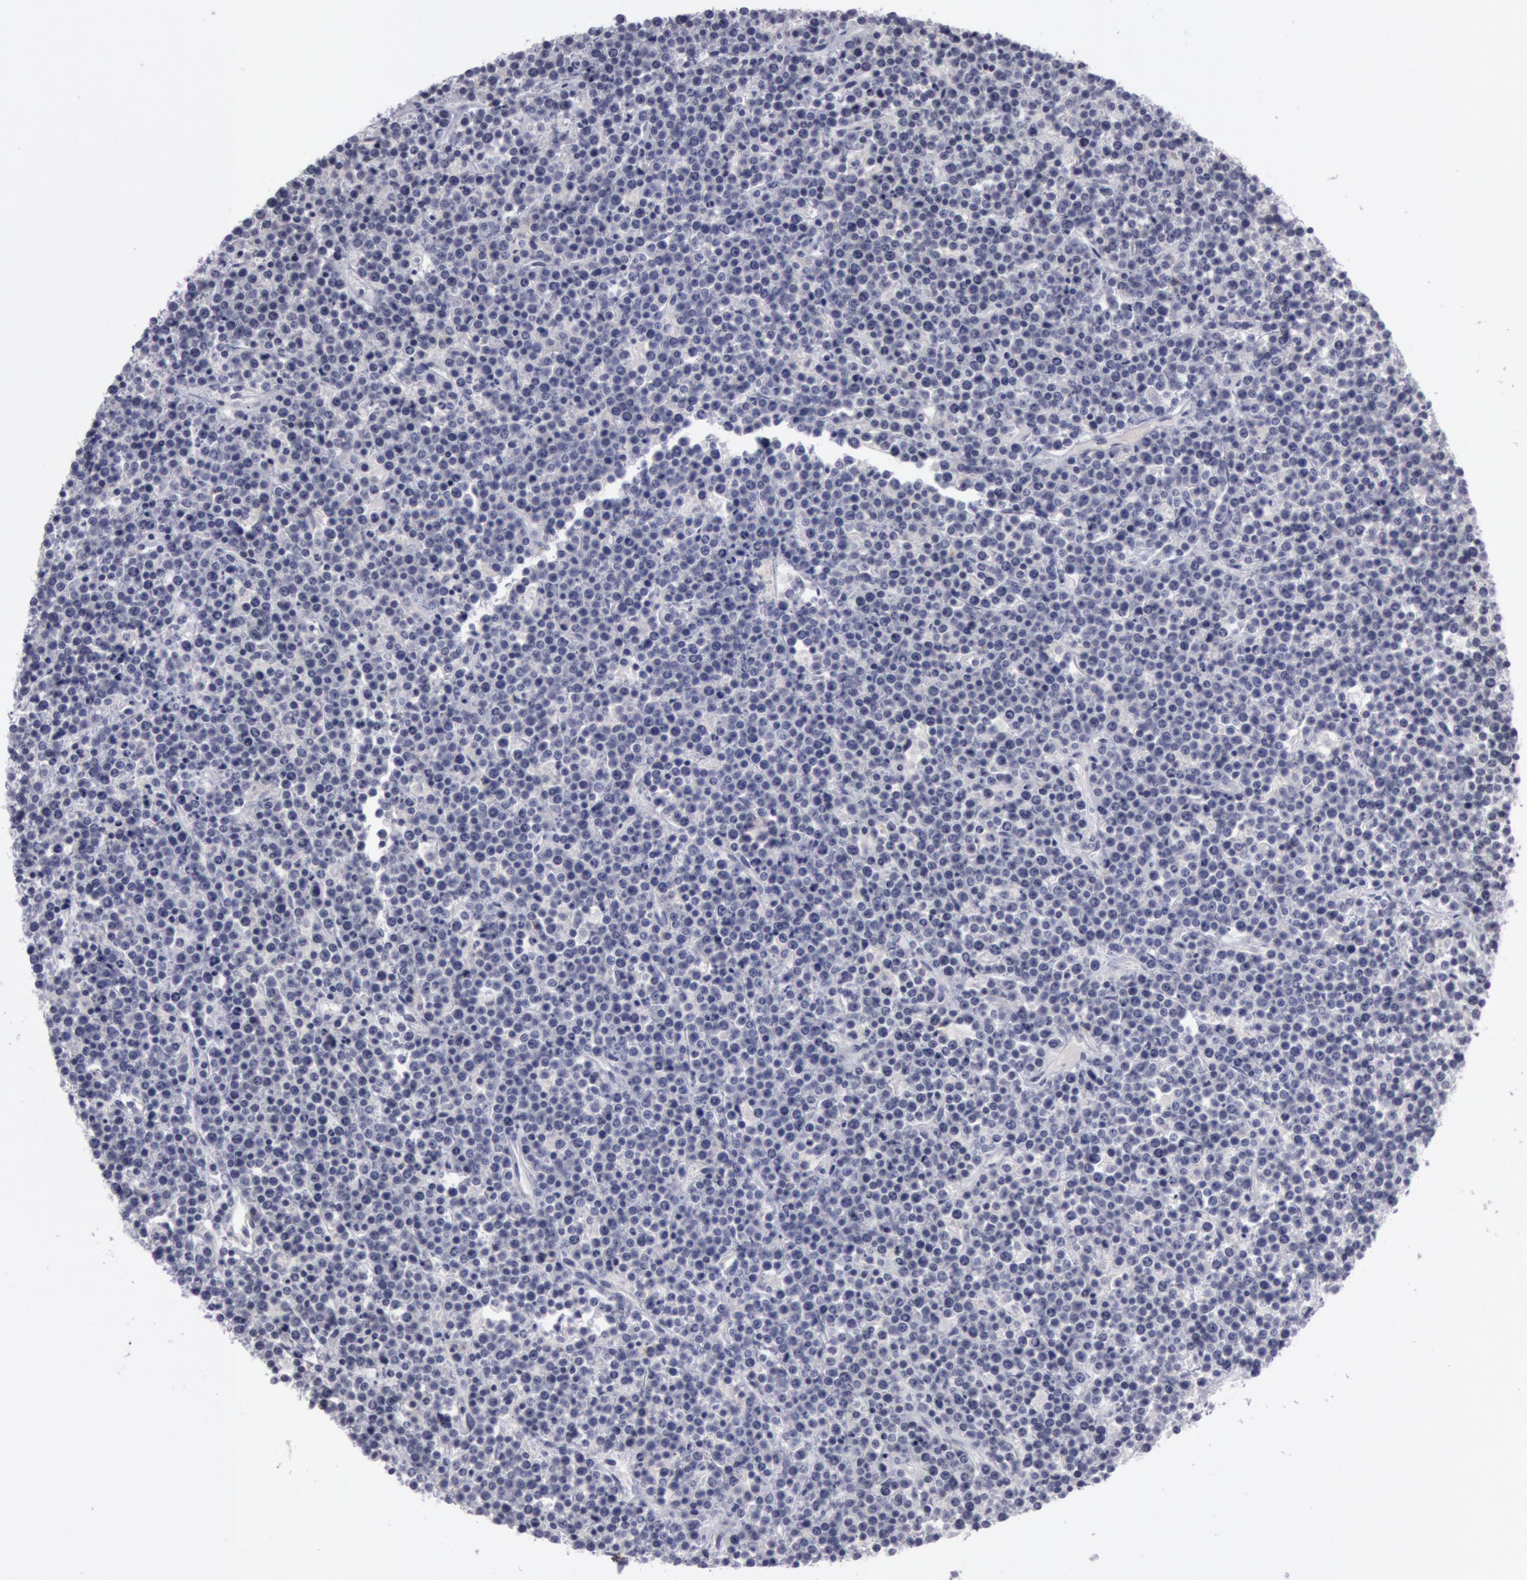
{"staining": {"intensity": "negative", "quantity": "none", "location": "none"}, "tissue": "lymphoma", "cell_type": "Tumor cells", "image_type": "cancer", "snomed": [{"axis": "morphology", "description": "Malignant lymphoma, non-Hodgkin's type, High grade"}, {"axis": "topography", "description": "Ovary"}], "caption": "A micrograph of human high-grade malignant lymphoma, non-Hodgkin's type is negative for staining in tumor cells. The staining is performed using DAB (3,3'-diaminobenzidine) brown chromogen with nuclei counter-stained in using hematoxylin.", "gene": "KRT16", "patient": {"sex": "female", "age": 56}}